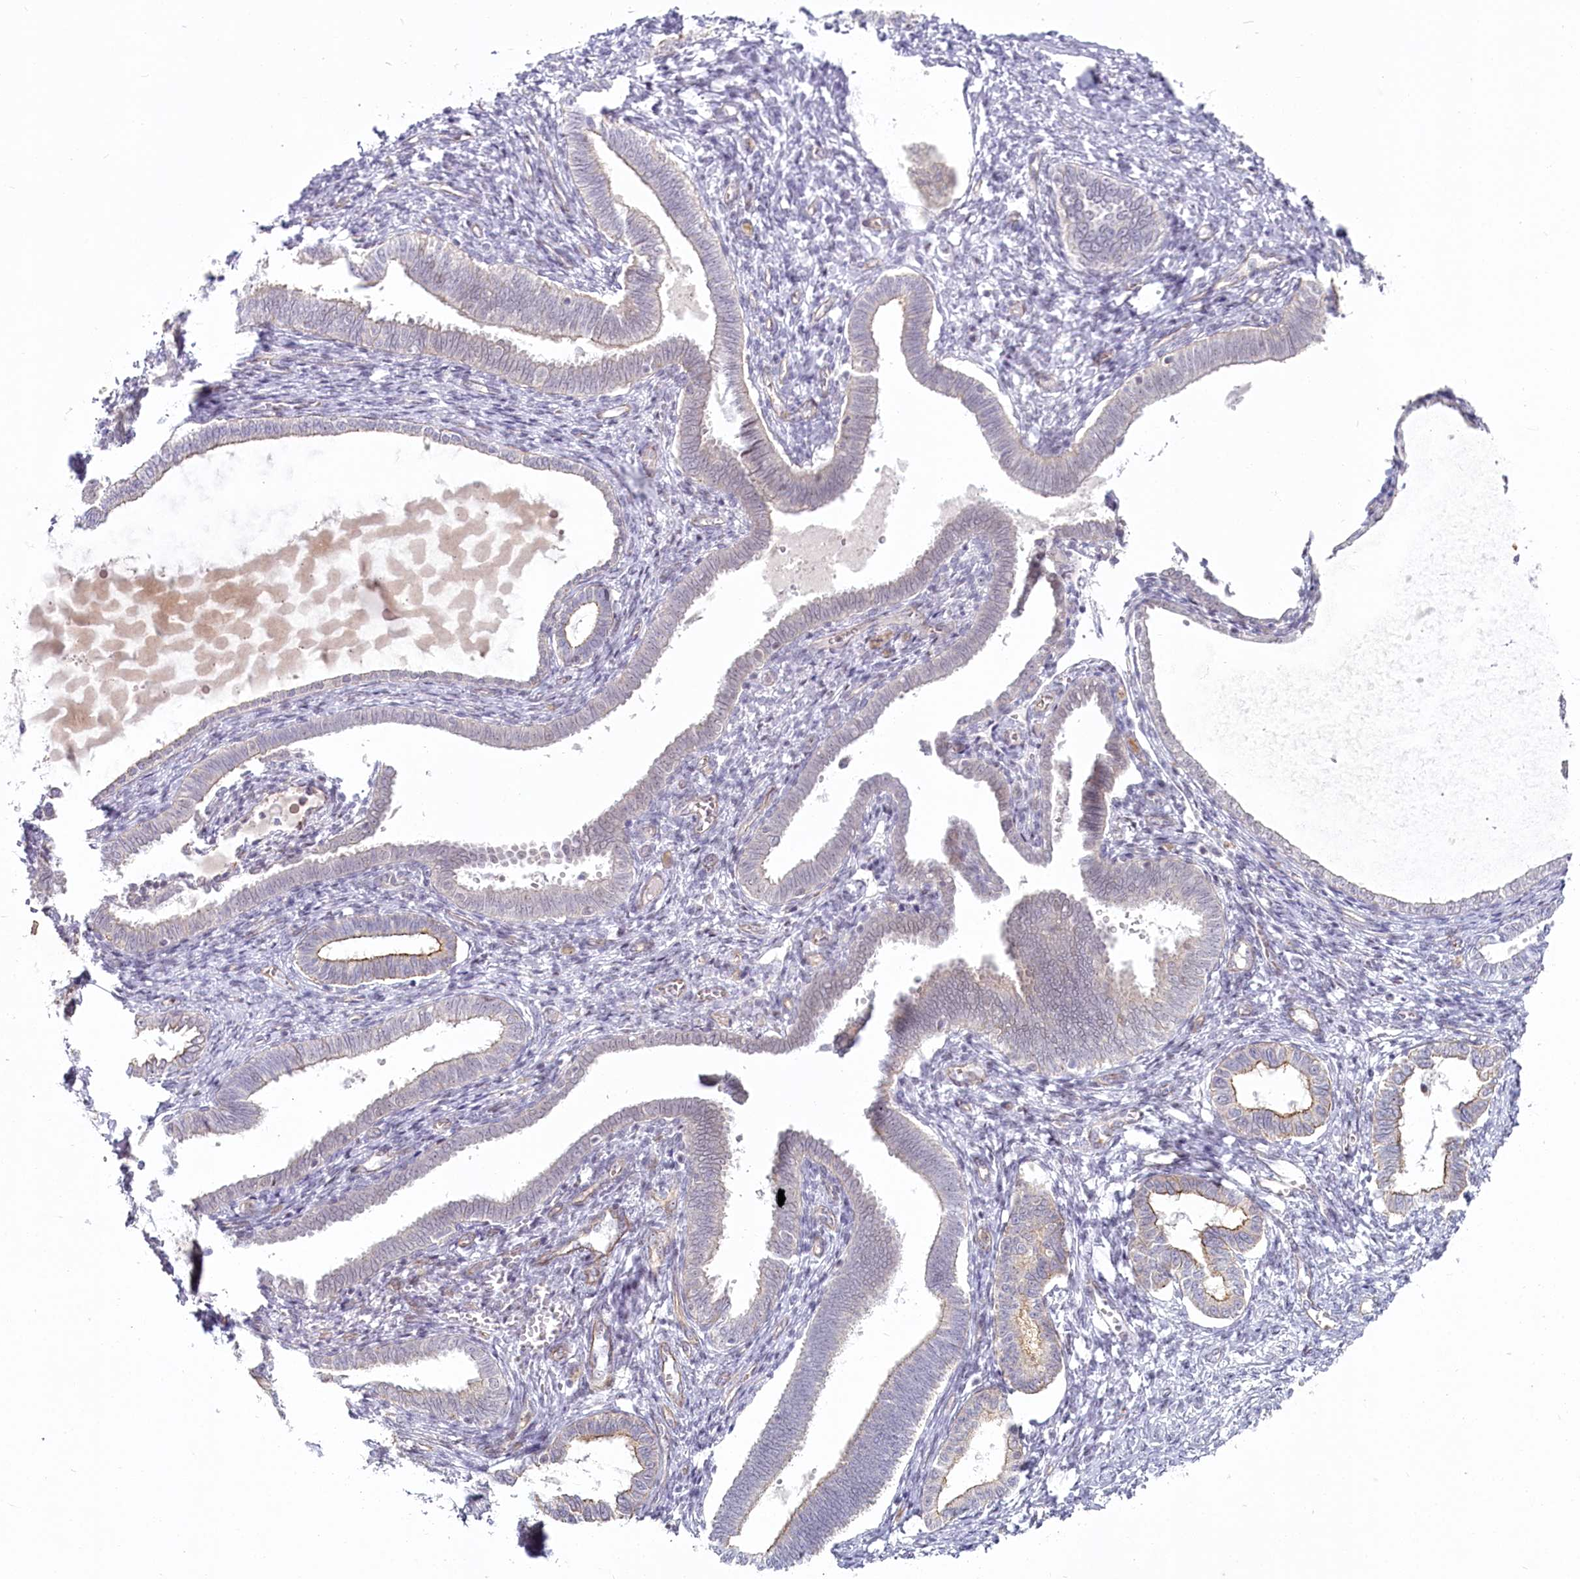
{"staining": {"intensity": "negative", "quantity": "none", "location": "none"}, "tissue": "endometrium", "cell_type": "Cells in endometrial stroma", "image_type": "normal", "snomed": [{"axis": "morphology", "description": "Normal tissue, NOS"}, {"axis": "topography", "description": "Endometrium"}], "caption": "IHC of normal endometrium reveals no staining in cells in endometrial stroma.", "gene": "ABHD8", "patient": {"sex": "female", "age": 77}}